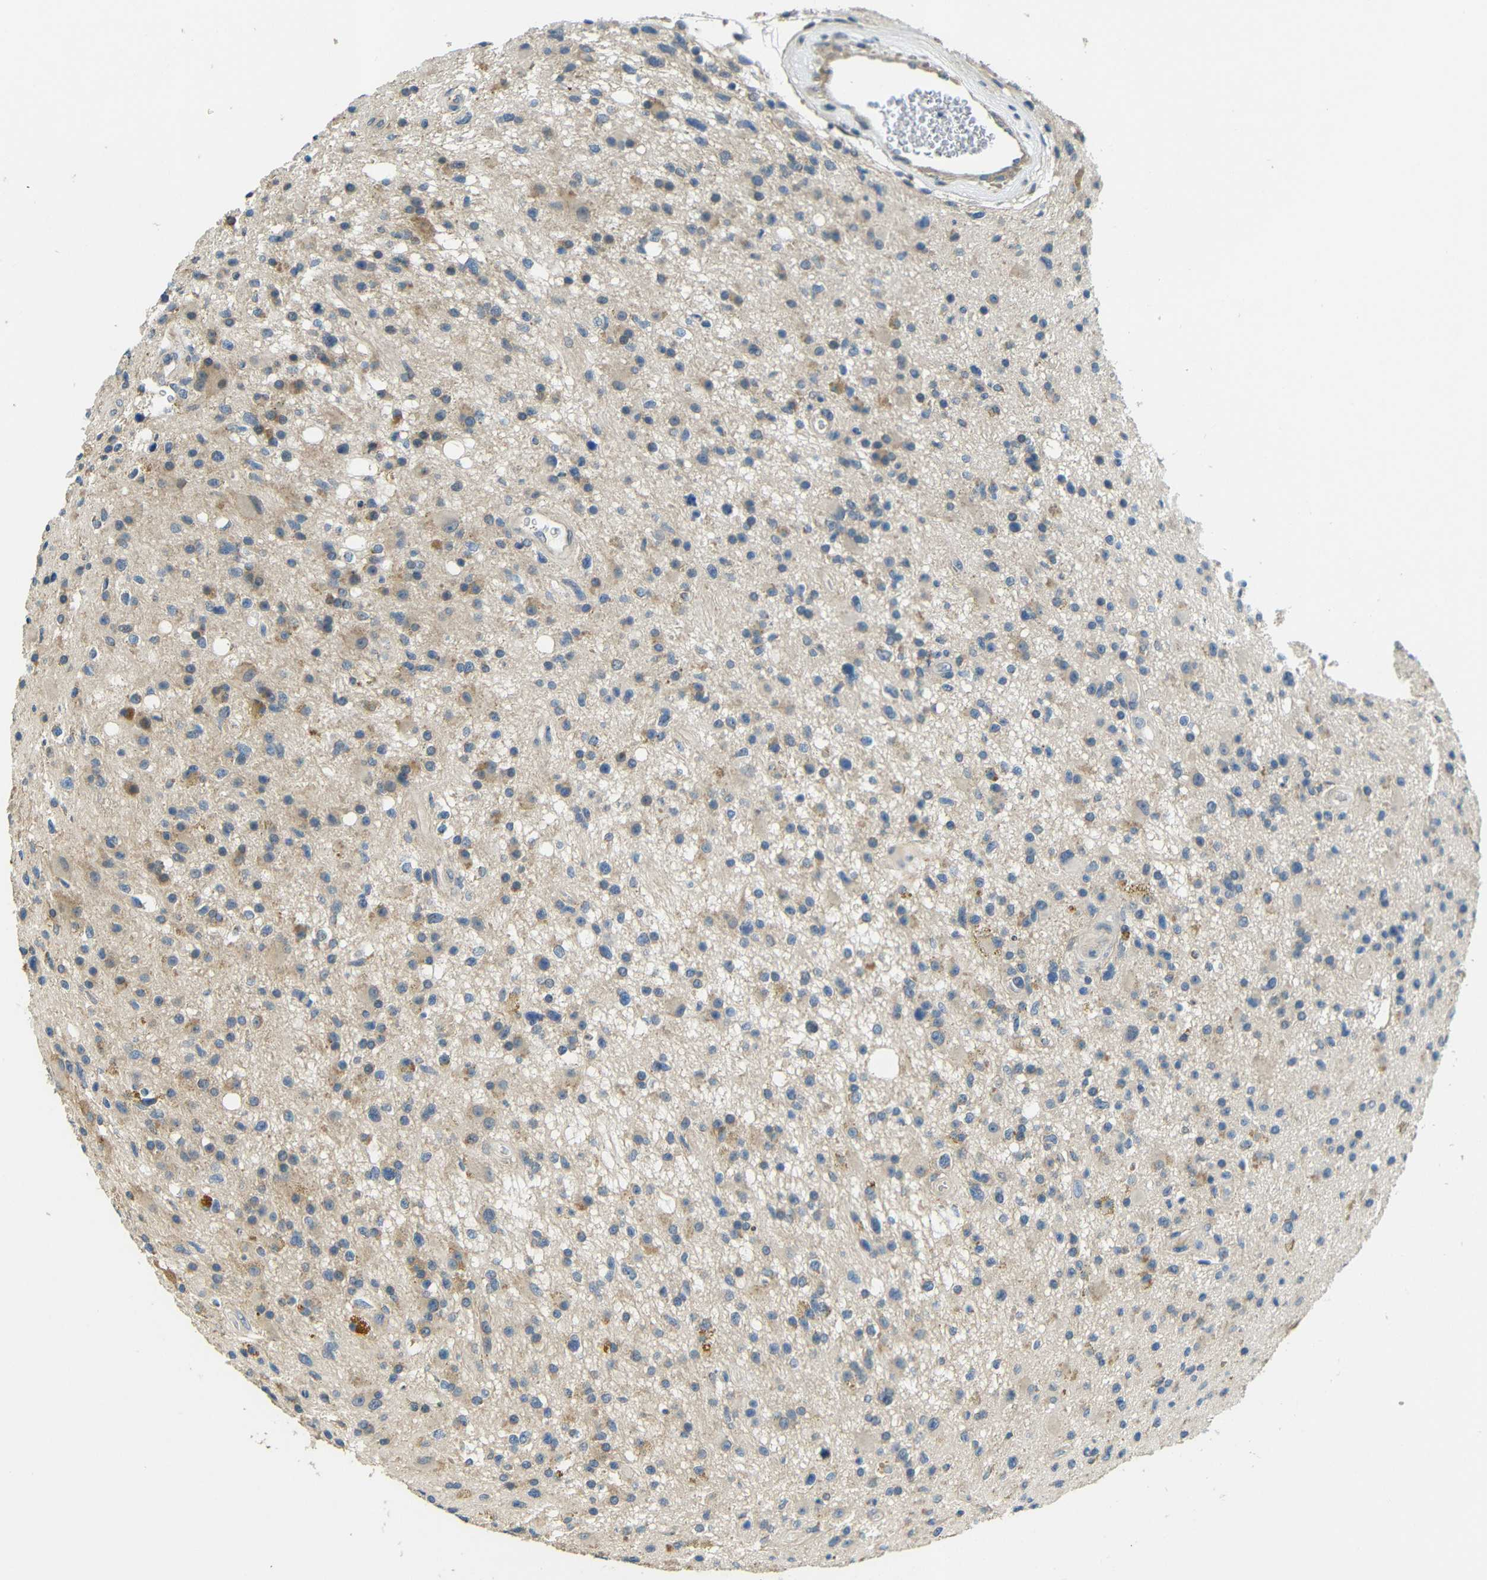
{"staining": {"intensity": "weak", "quantity": "25%-75%", "location": "cytoplasmic/membranous"}, "tissue": "glioma", "cell_type": "Tumor cells", "image_type": "cancer", "snomed": [{"axis": "morphology", "description": "Glioma, malignant, High grade"}, {"axis": "topography", "description": "Brain"}], "caption": "High-grade glioma (malignant) stained with immunohistochemistry shows weak cytoplasmic/membranous expression in approximately 25%-75% of tumor cells.", "gene": "FNDC3A", "patient": {"sex": "male", "age": 33}}